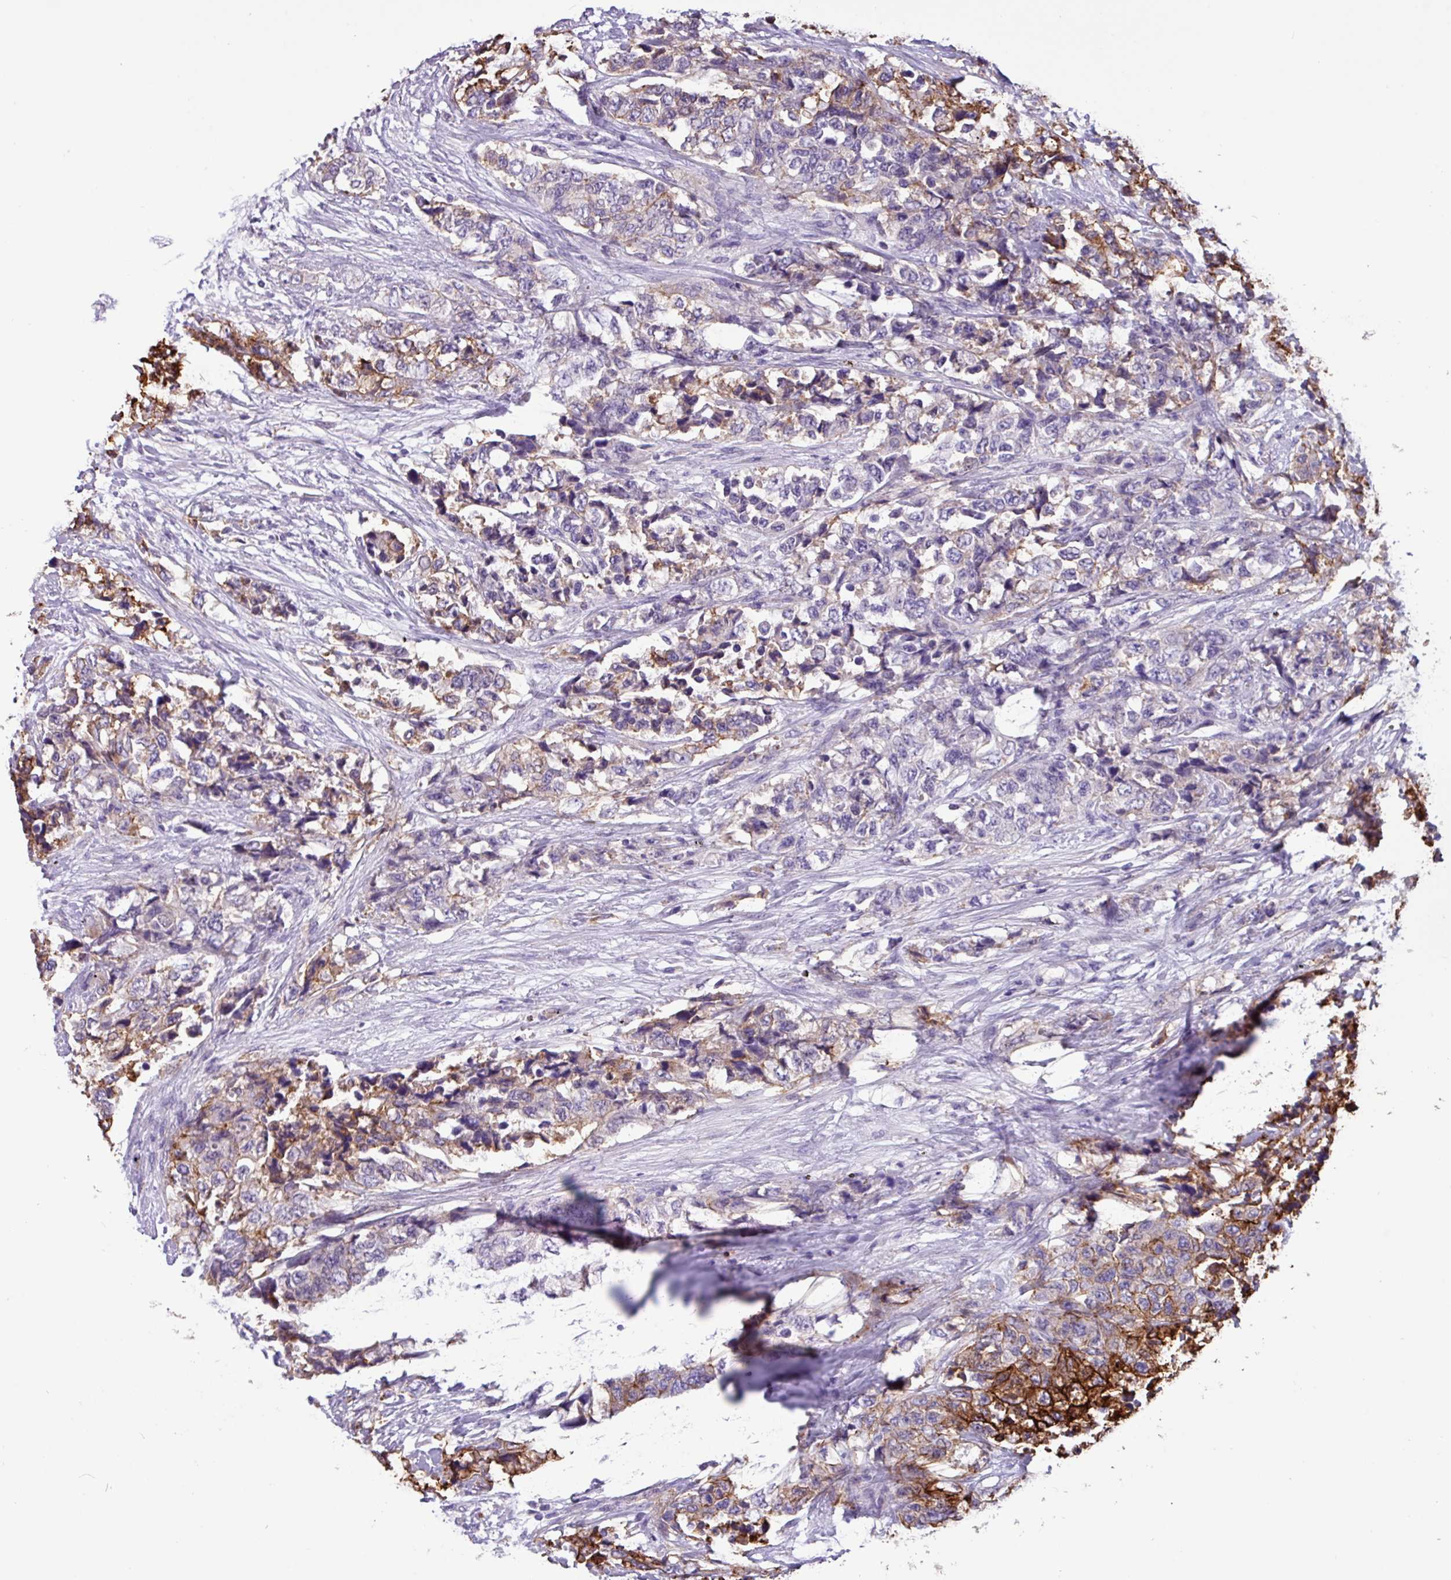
{"staining": {"intensity": "strong", "quantity": "<25%", "location": "cytoplasmic/membranous"}, "tissue": "urothelial cancer", "cell_type": "Tumor cells", "image_type": "cancer", "snomed": [{"axis": "morphology", "description": "Urothelial carcinoma, High grade"}, {"axis": "topography", "description": "Urinary bladder"}], "caption": "This micrograph exhibits urothelial cancer stained with IHC to label a protein in brown. The cytoplasmic/membranous of tumor cells show strong positivity for the protein. Nuclei are counter-stained blue.", "gene": "EPCAM", "patient": {"sex": "female", "age": 78}}